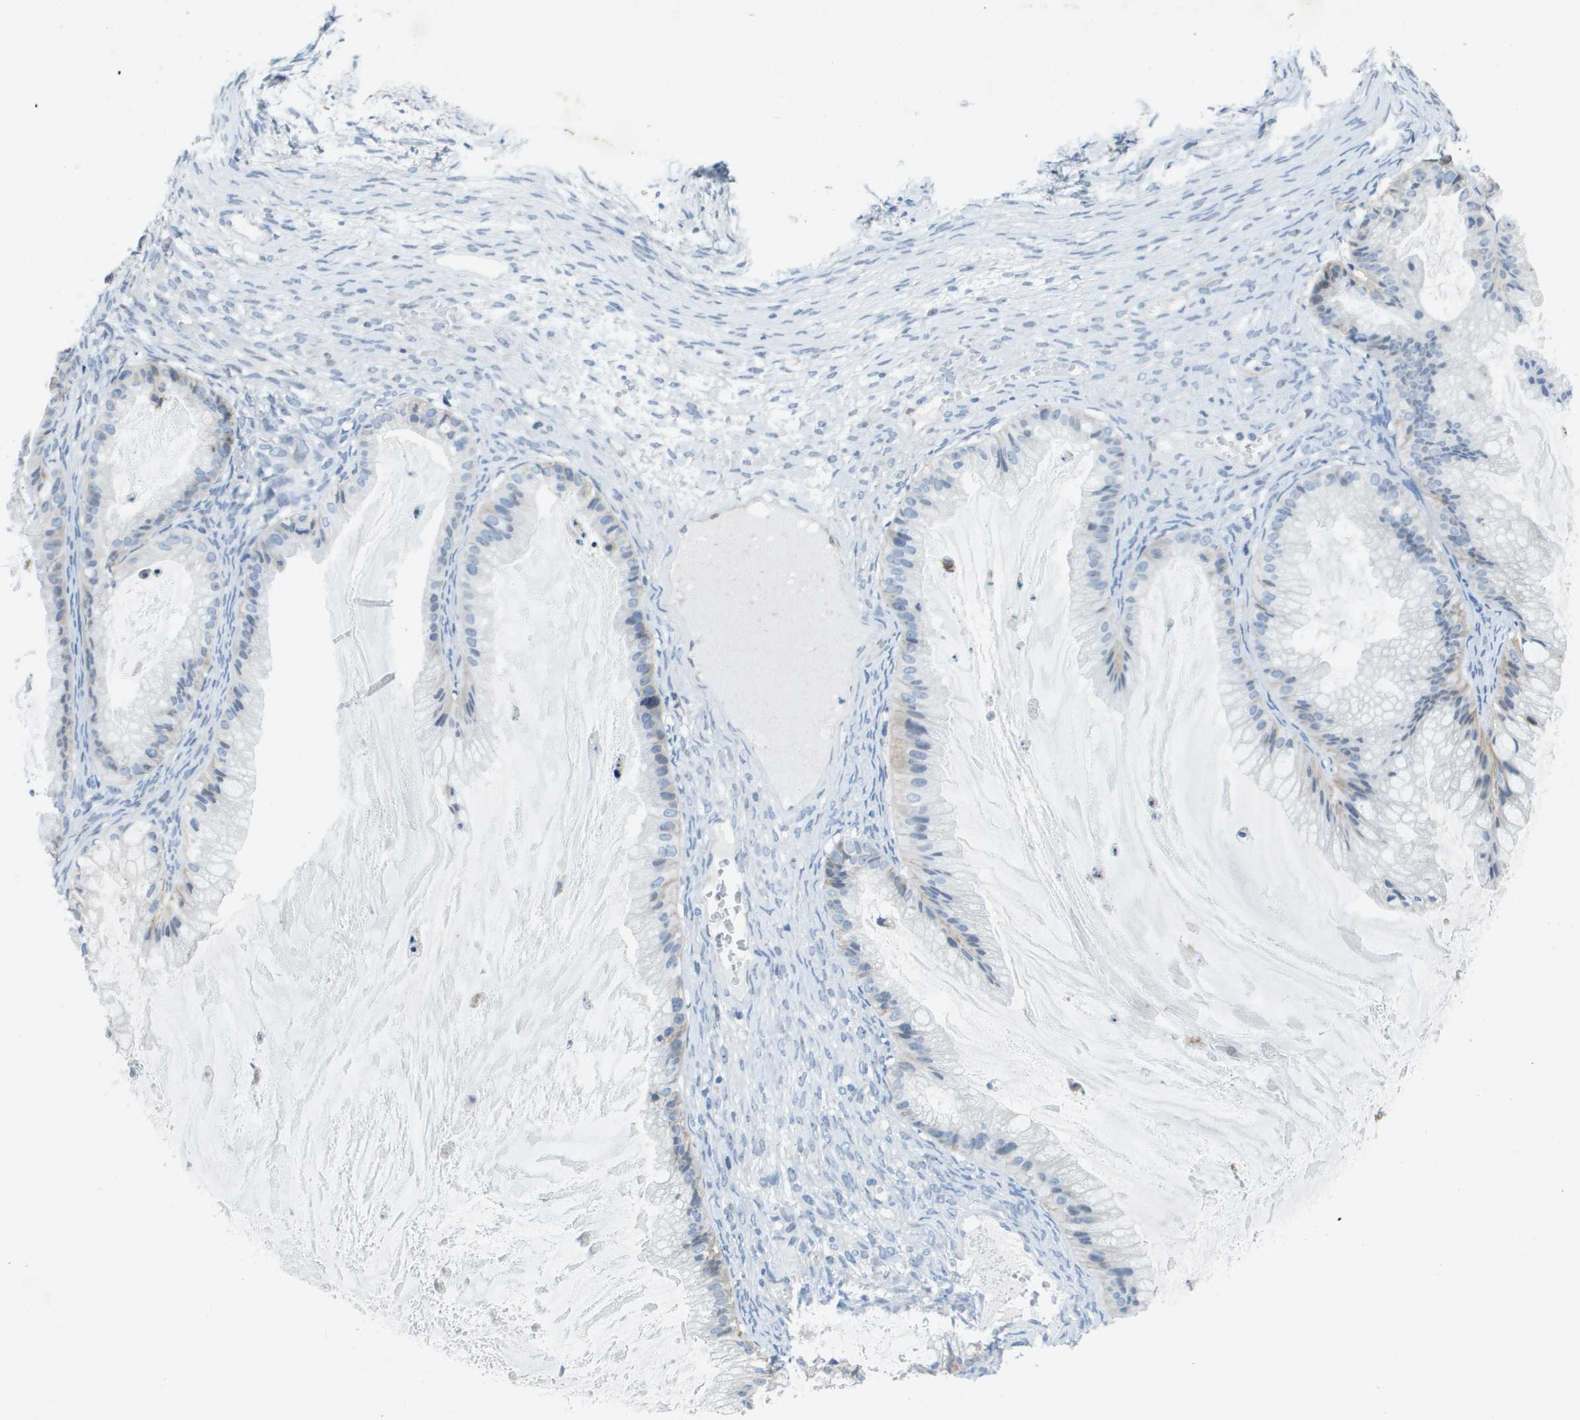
{"staining": {"intensity": "negative", "quantity": "none", "location": "none"}, "tissue": "ovarian cancer", "cell_type": "Tumor cells", "image_type": "cancer", "snomed": [{"axis": "morphology", "description": "Cystadenocarcinoma, mucinous, NOS"}, {"axis": "topography", "description": "Ovary"}], "caption": "IHC micrograph of human ovarian cancer (mucinous cystadenocarcinoma) stained for a protein (brown), which reveals no staining in tumor cells. (DAB (3,3'-diaminobenzidine) IHC visualized using brightfield microscopy, high magnification).", "gene": "ITGA6", "patient": {"sex": "female", "age": 57}}